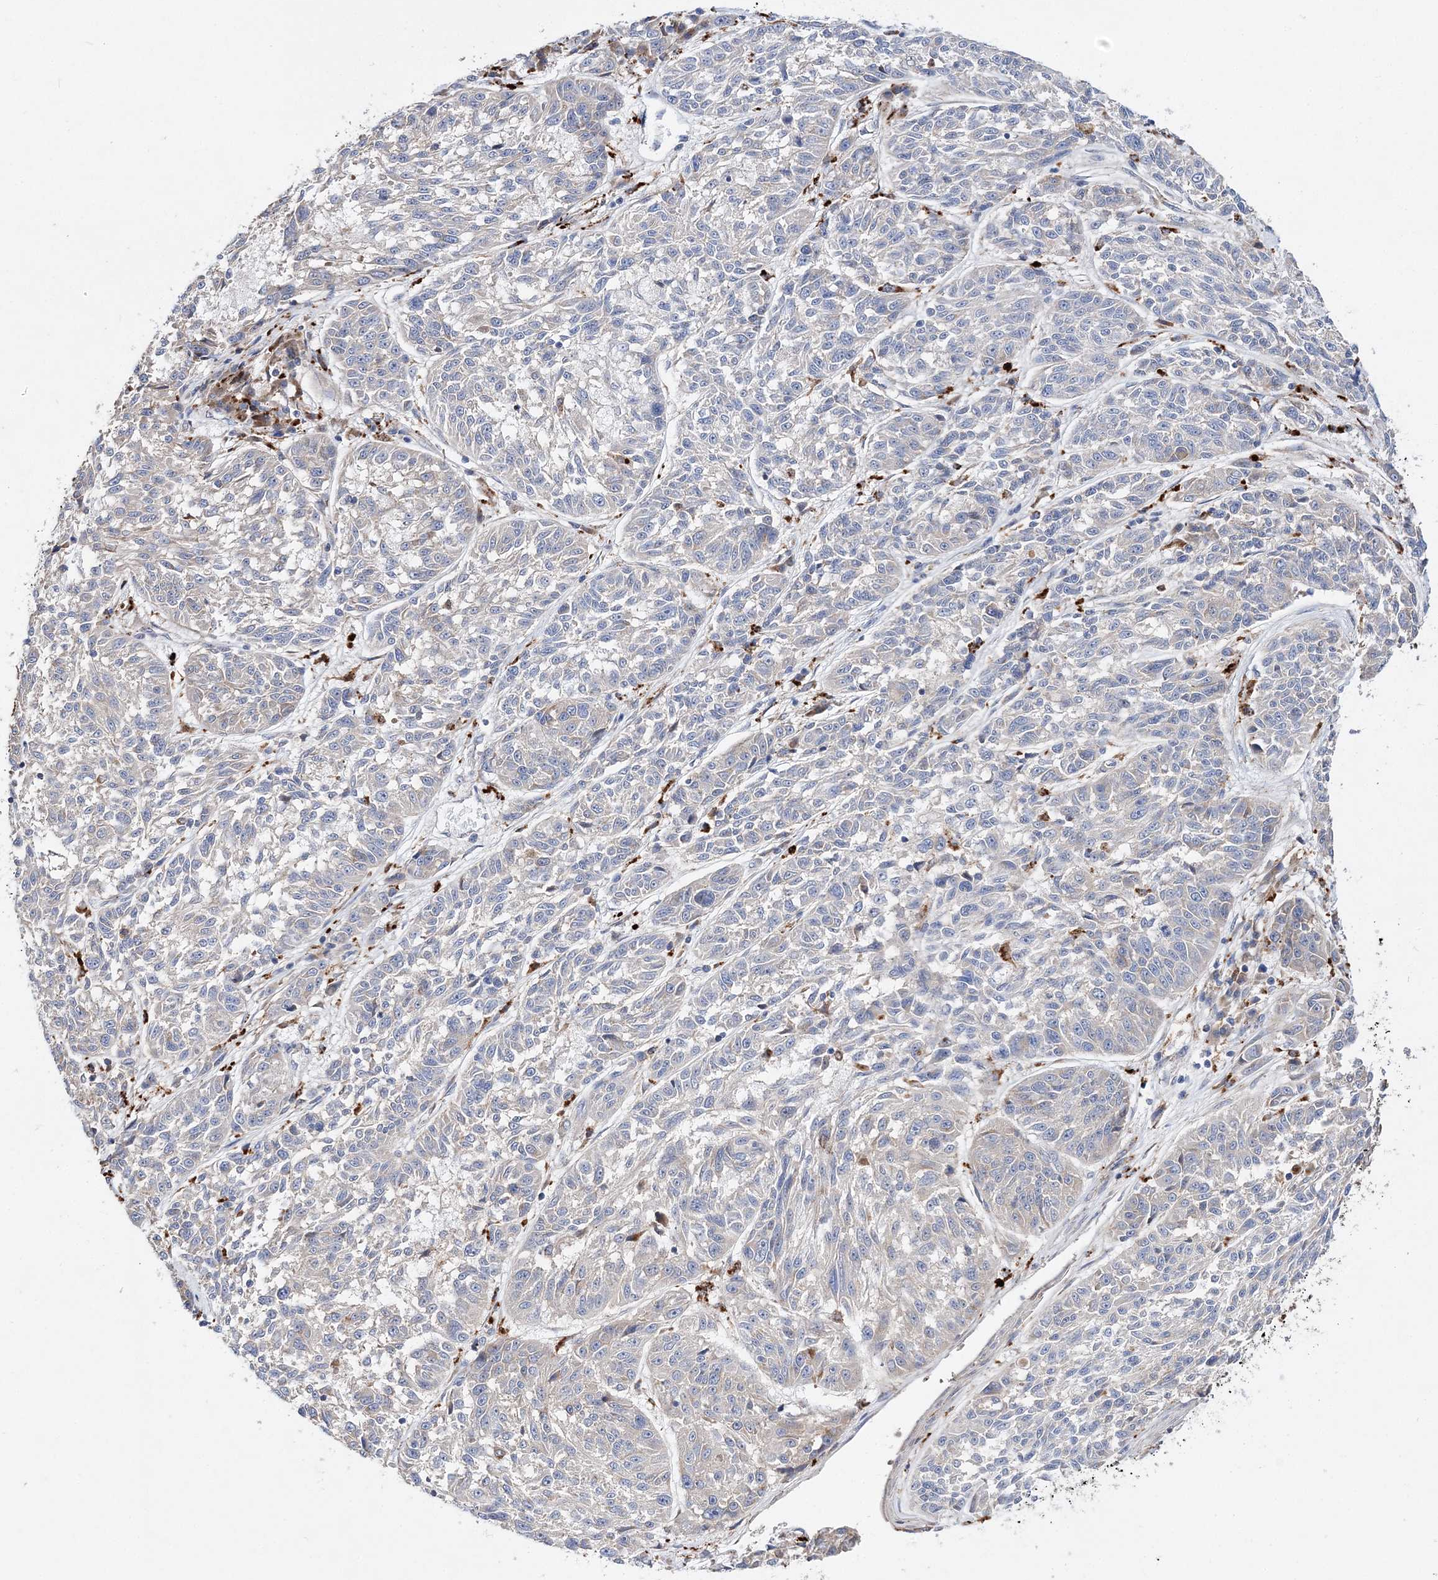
{"staining": {"intensity": "weak", "quantity": "<25%", "location": "cytoplasmic/membranous"}, "tissue": "melanoma", "cell_type": "Tumor cells", "image_type": "cancer", "snomed": [{"axis": "morphology", "description": "Malignant melanoma, NOS"}, {"axis": "topography", "description": "Skin"}], "caption": "Immunohistochemical staining of human malignant melanoma displays no significant positivity in tumor cells.", "gene": "C3orf38", "patient": {"sex": "male", "age": 53}}